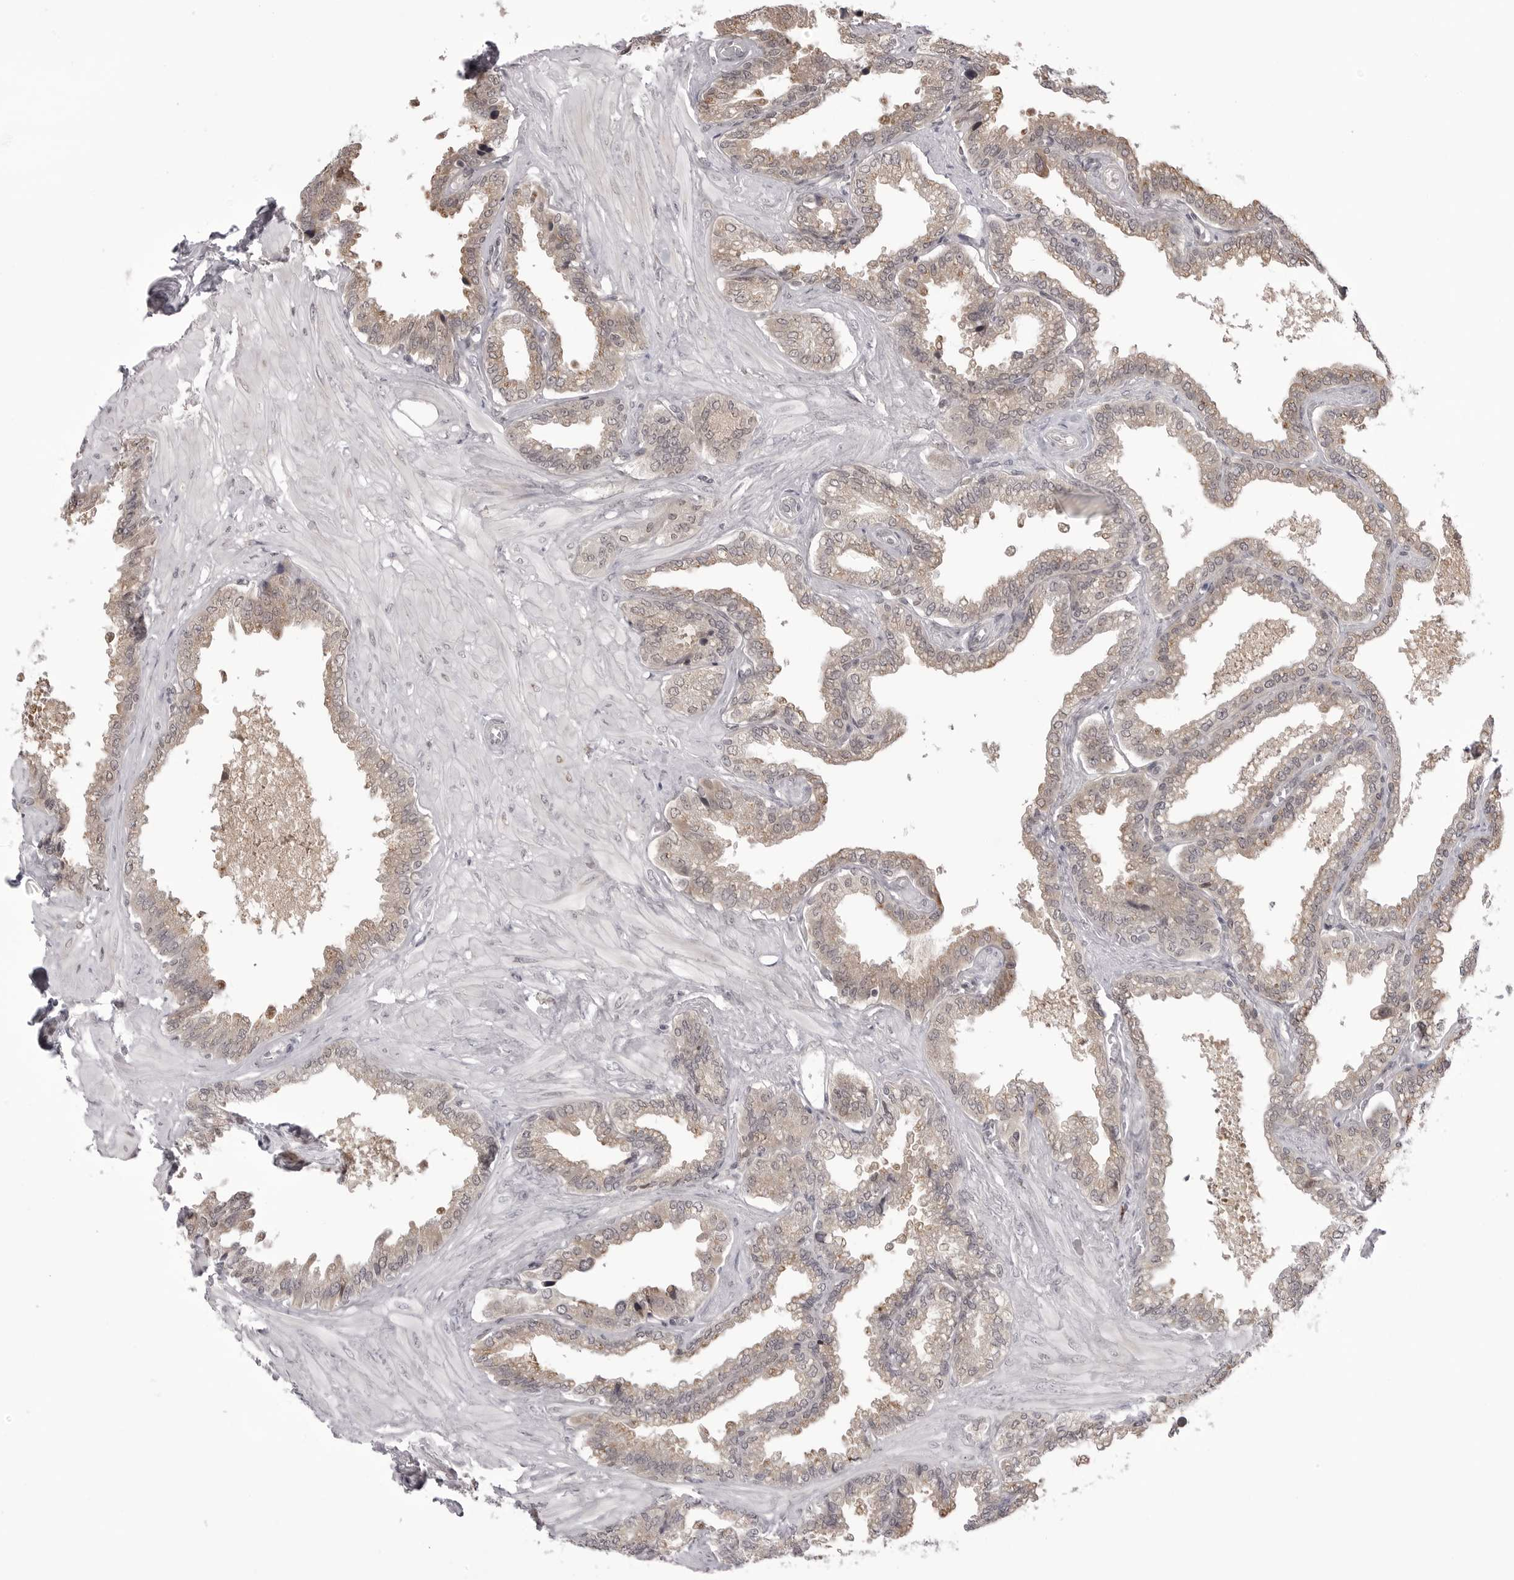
{"staining": {"intensity": "weak", "quantity": ">75%", "location": "cytoplasmic/membranous"}, "tissue": "seminal vesicle", "cell_type": "Glandular cells", "image_type": "normal", "snomed": [{"axis": "morphology", "description": "Normal tissue, NOS"}, {"axis": "topography", "description": "Seminal veicle"}], "caption": "Unremarkable seminal vesicle exhibits weak cytoplasmic/membranous positivity in about >75% of glandular cells, visualized by immunohistochemistry. (IHC, brightfield microscopy, high magnification).", "gene": "PTK2B", "patient": {"sex": "male", "age": 46}}